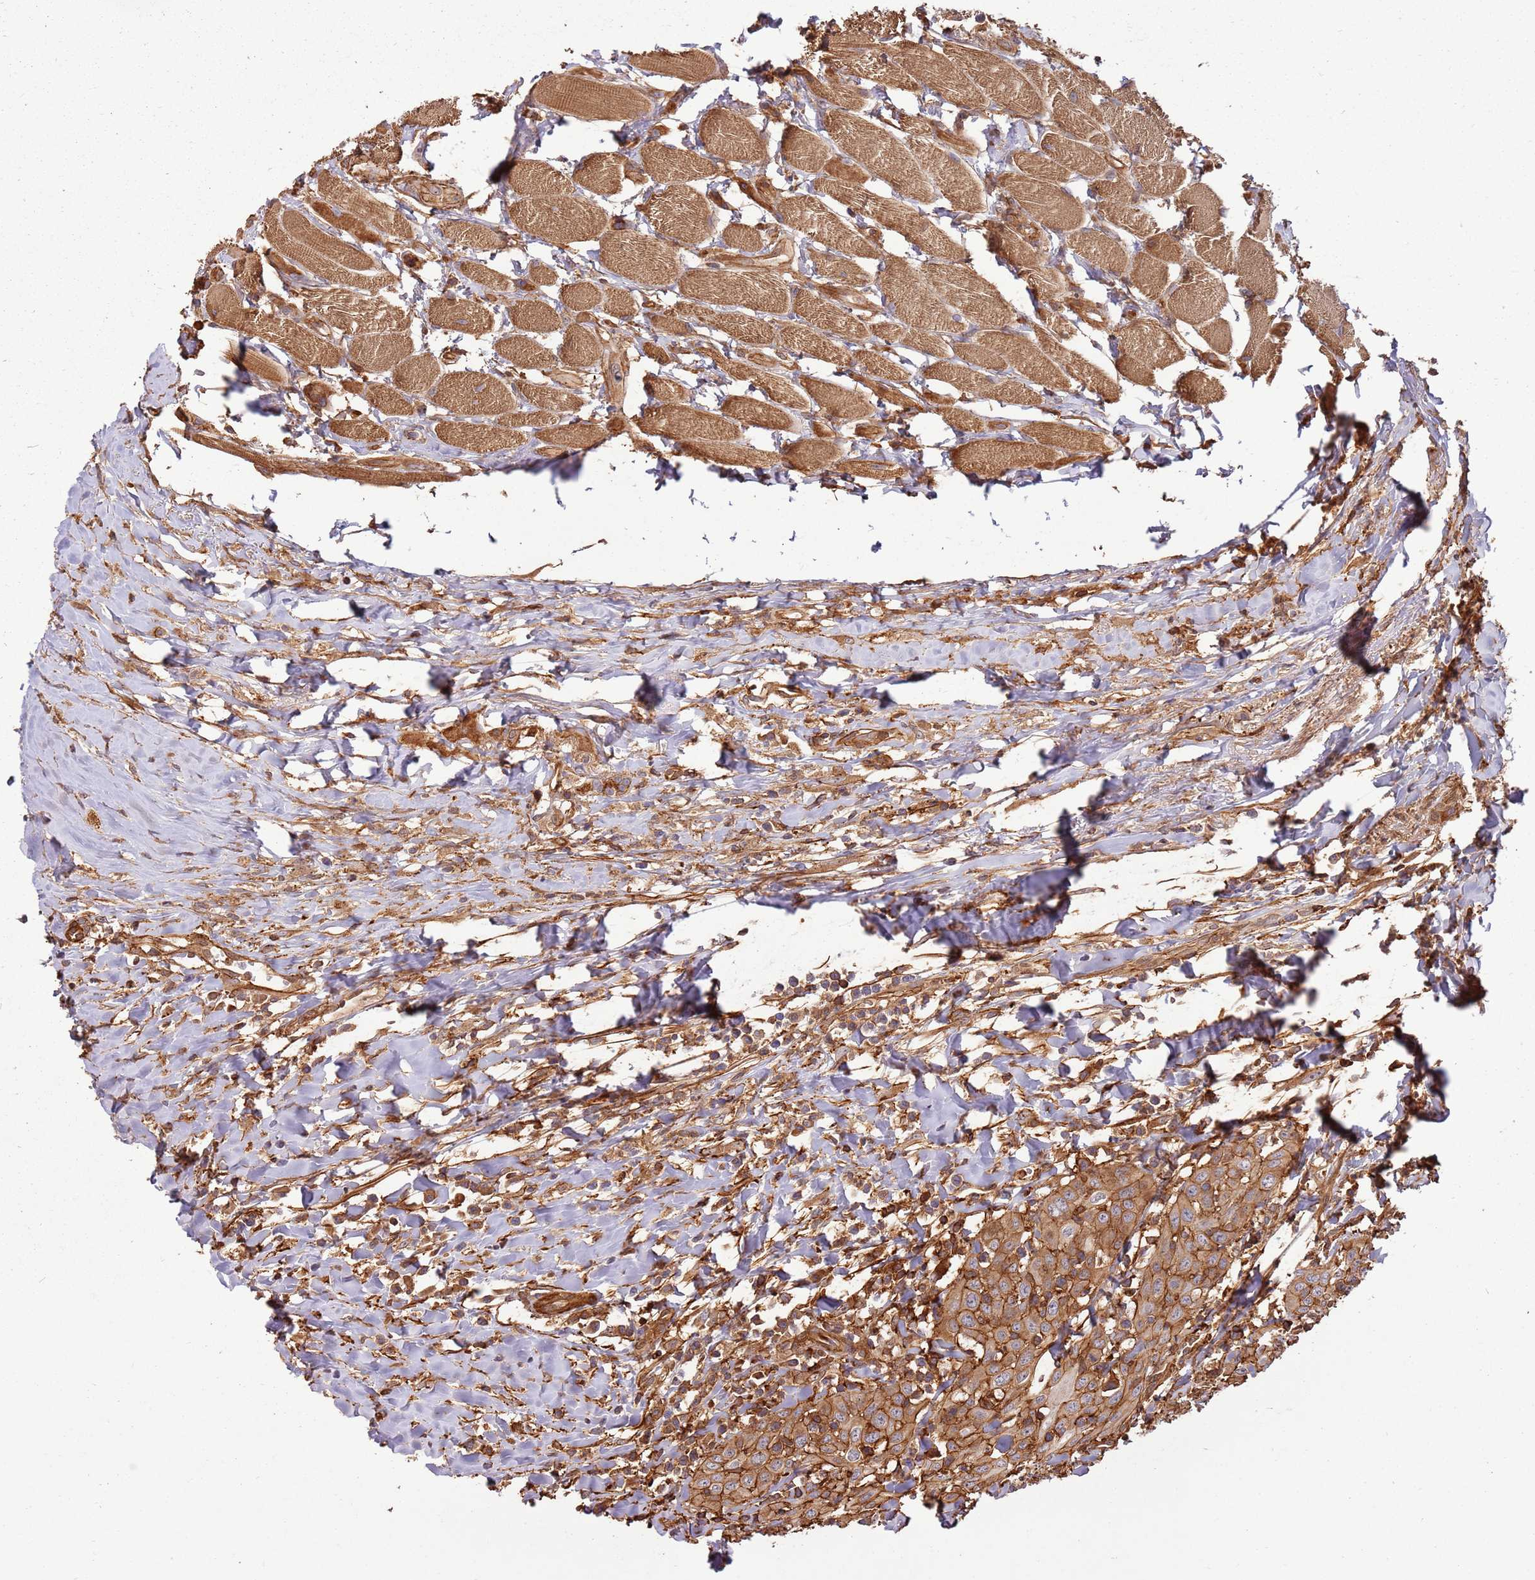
{"staining": {"intensity": "moderate", "quantity": ">75%", "location": "cytoplasmic/membranous"}, "tissue": "head and neck cancer", "cell_type": "Tumor cells", "image_type": "cancer", "snomed": [{"axis": "morphology", "description": "Normal tissue, NOS"}, {"axis": "morphology", "description": "Squamous cell carcinoma, NOS"}, {"axis": "topography", "description": "Oral tissue"}, {"axis": "topography", "description": "Head-Neck"}], "caption": "This micrograph displays head and neck squamous cell carcinoma stained with immunohistochemistry to label a protein in brown. The cytoplasmic/membranous of tumor cells show moderate positivity for the protein. Nuclei are counter-stained blue.", "gene": "ACVR2A", "patient": {"sex": "female", "age": 70}}